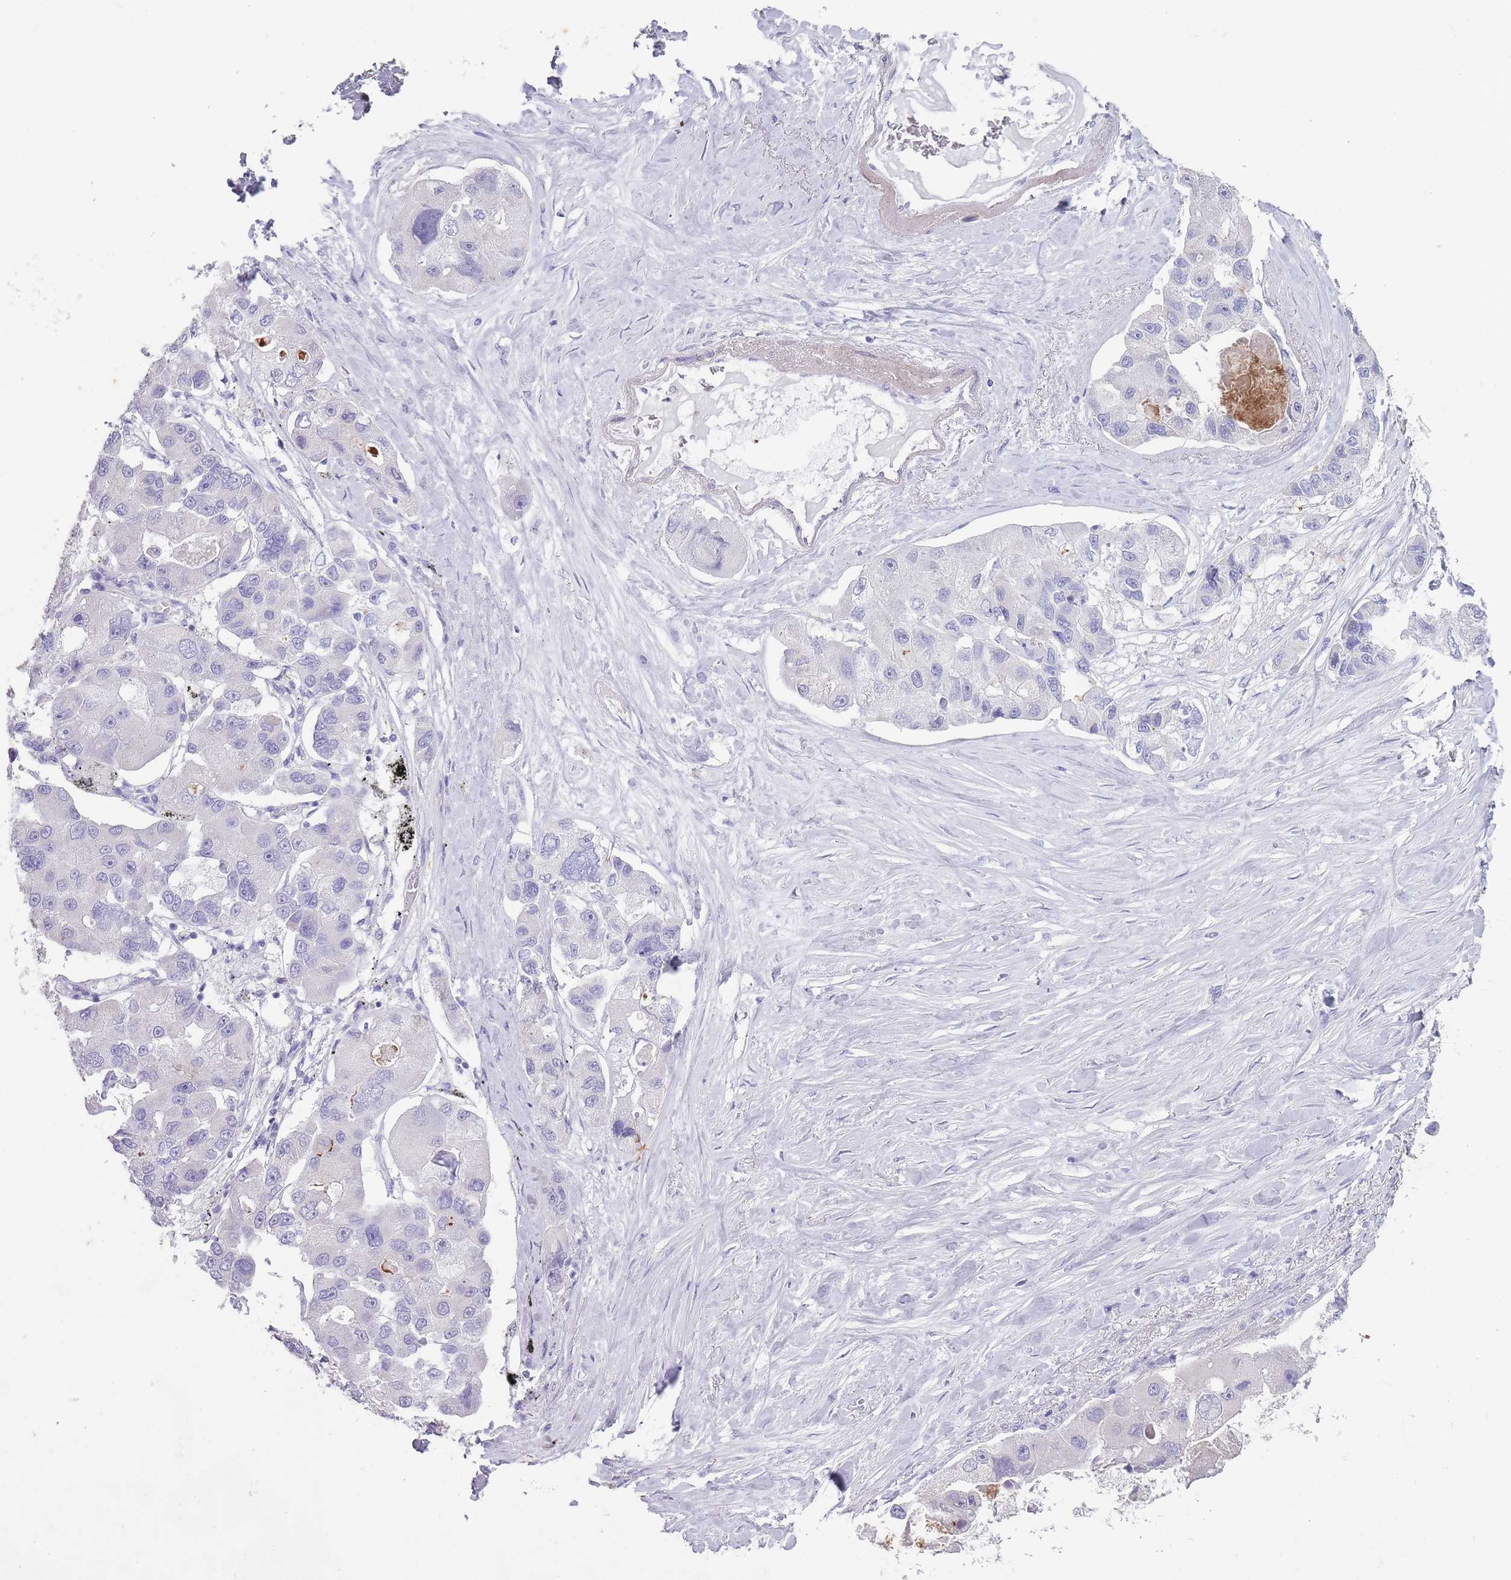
{"staining": {"intensity": "negative", "quantity": "none", "location": "none"}, "tissue": "lung cancer", "cell_type": "Tumor cells", "image_type": "cancer", "snomed": [{"axis": "morphology", "description": "Adenocarcinoma, NOS"}, {"axis": "topography", "description": "Lung"}], "caption": "This micrograph is of lung cancer stained with immunohistochemistry (IHC) to label a protein in brown with the nuclei are counter-stained blue. There is no expression in tumor cells.", "gene": "RHBG", "patient": {"sex": "female", "age": 54}}